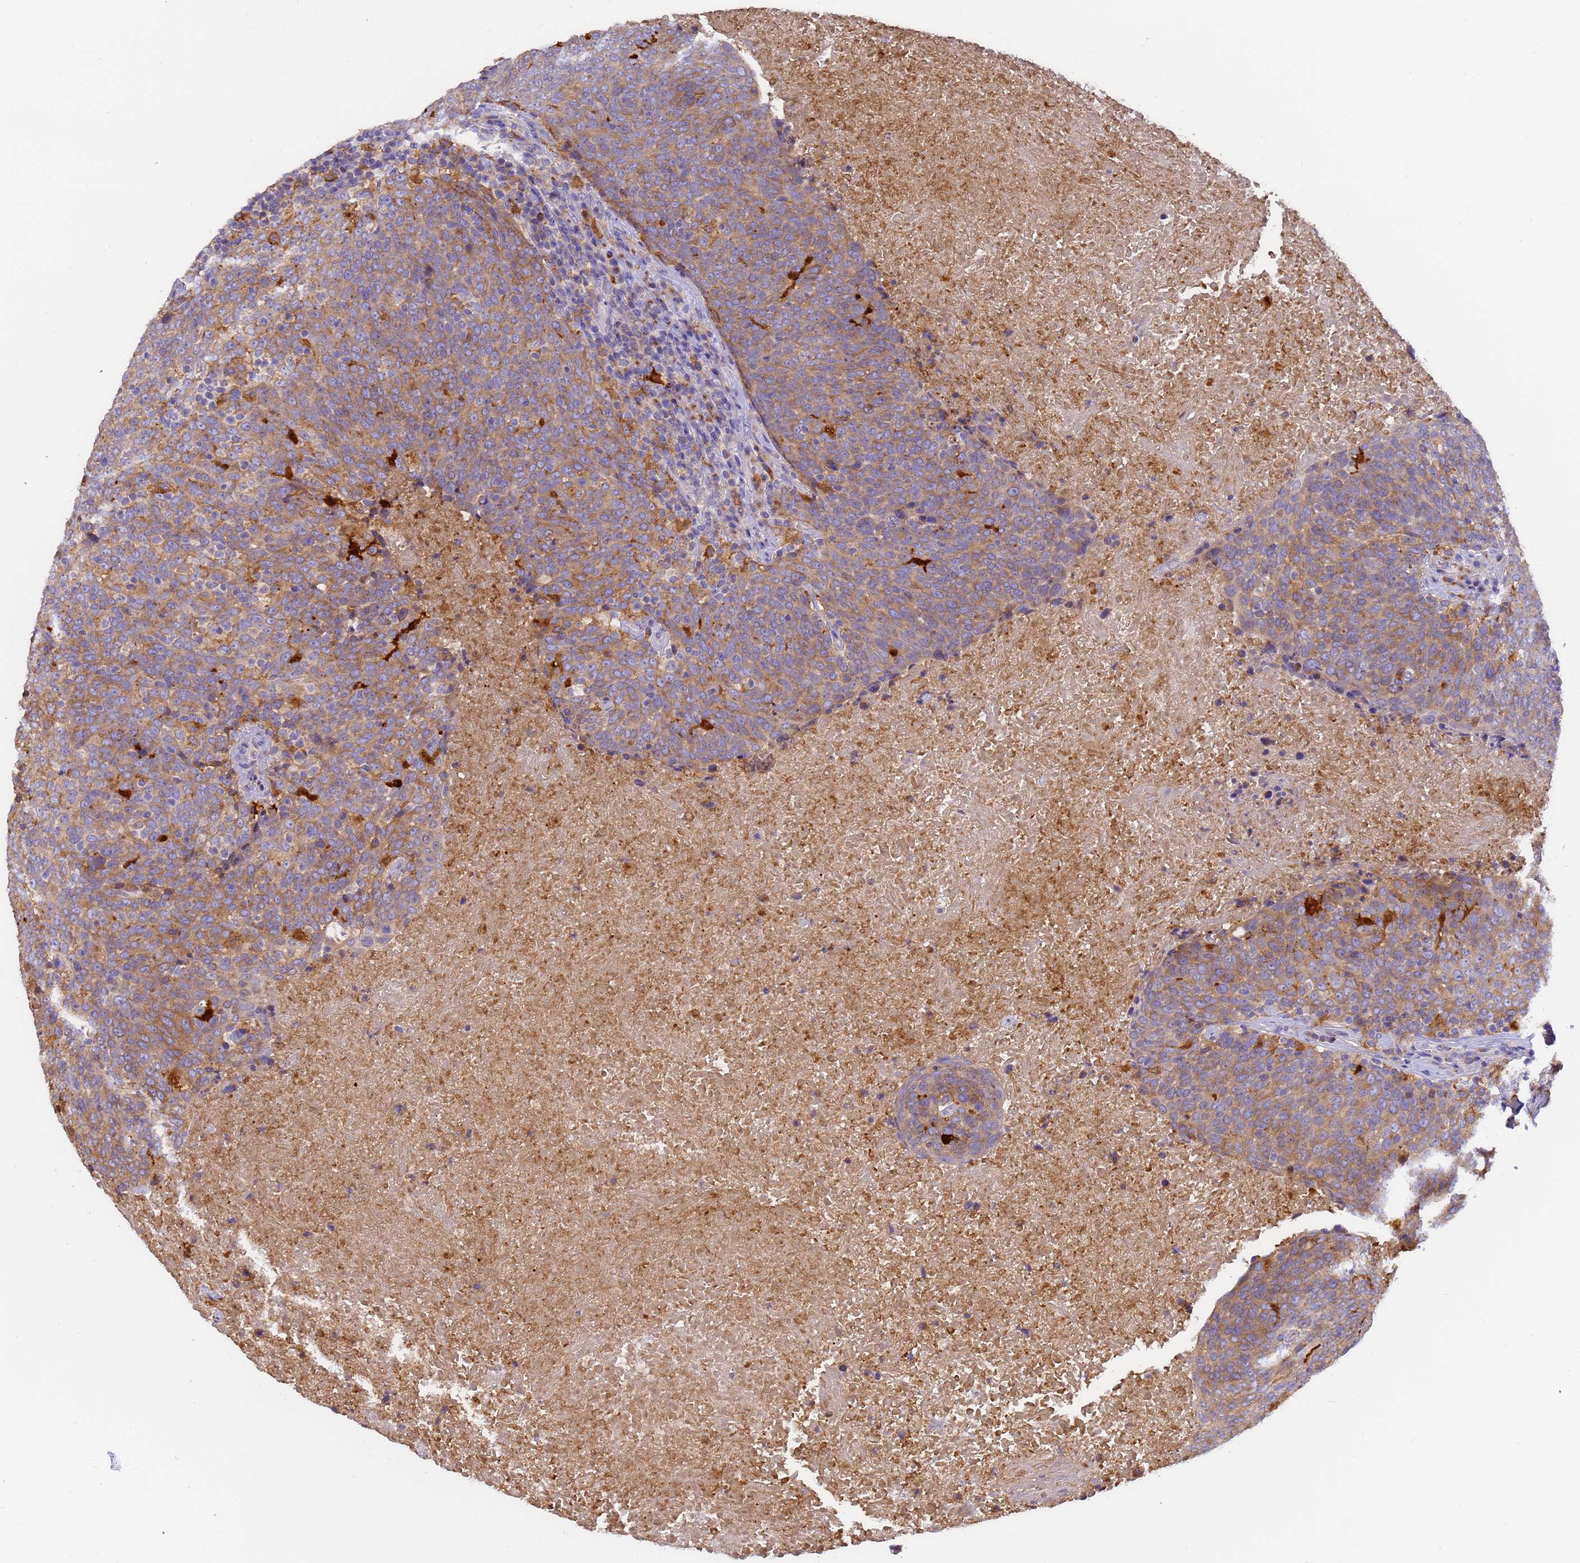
{"staining": {"intensity": "moderate", "quantity": ">75%", "location": "cytoplasmic/membranous"}, "tissue": "head and neck cancer", "cell_type": "Tumor cells", "image_type": "cancer", "snomed": [{"axis": "morphology", "description": "Squamous cell carcinoma, NOS"}, {"axis": "morphology", "description": "Squamous cell carcinoma, metastatic, NOS"}, {"axis": "topography", "description": "Lymph node"}, {"axis": "topography", "description": "Head-Neck"}], "caption": "Immunohistochemistry staining of metastatic squamous cell carcinoma (head and neck), which shows medium levels of moderate cytoplasmic/membranous expression in about >75% of tumor cells indicating moderate cytoplasmic/membranous protein expression. The staining was performed using DAB (brown) for protein detection and nuclei were counterstained in hematoxylin (blue).", "gene": "M6PR", "patient": {"sex": "male", "age": 62}}